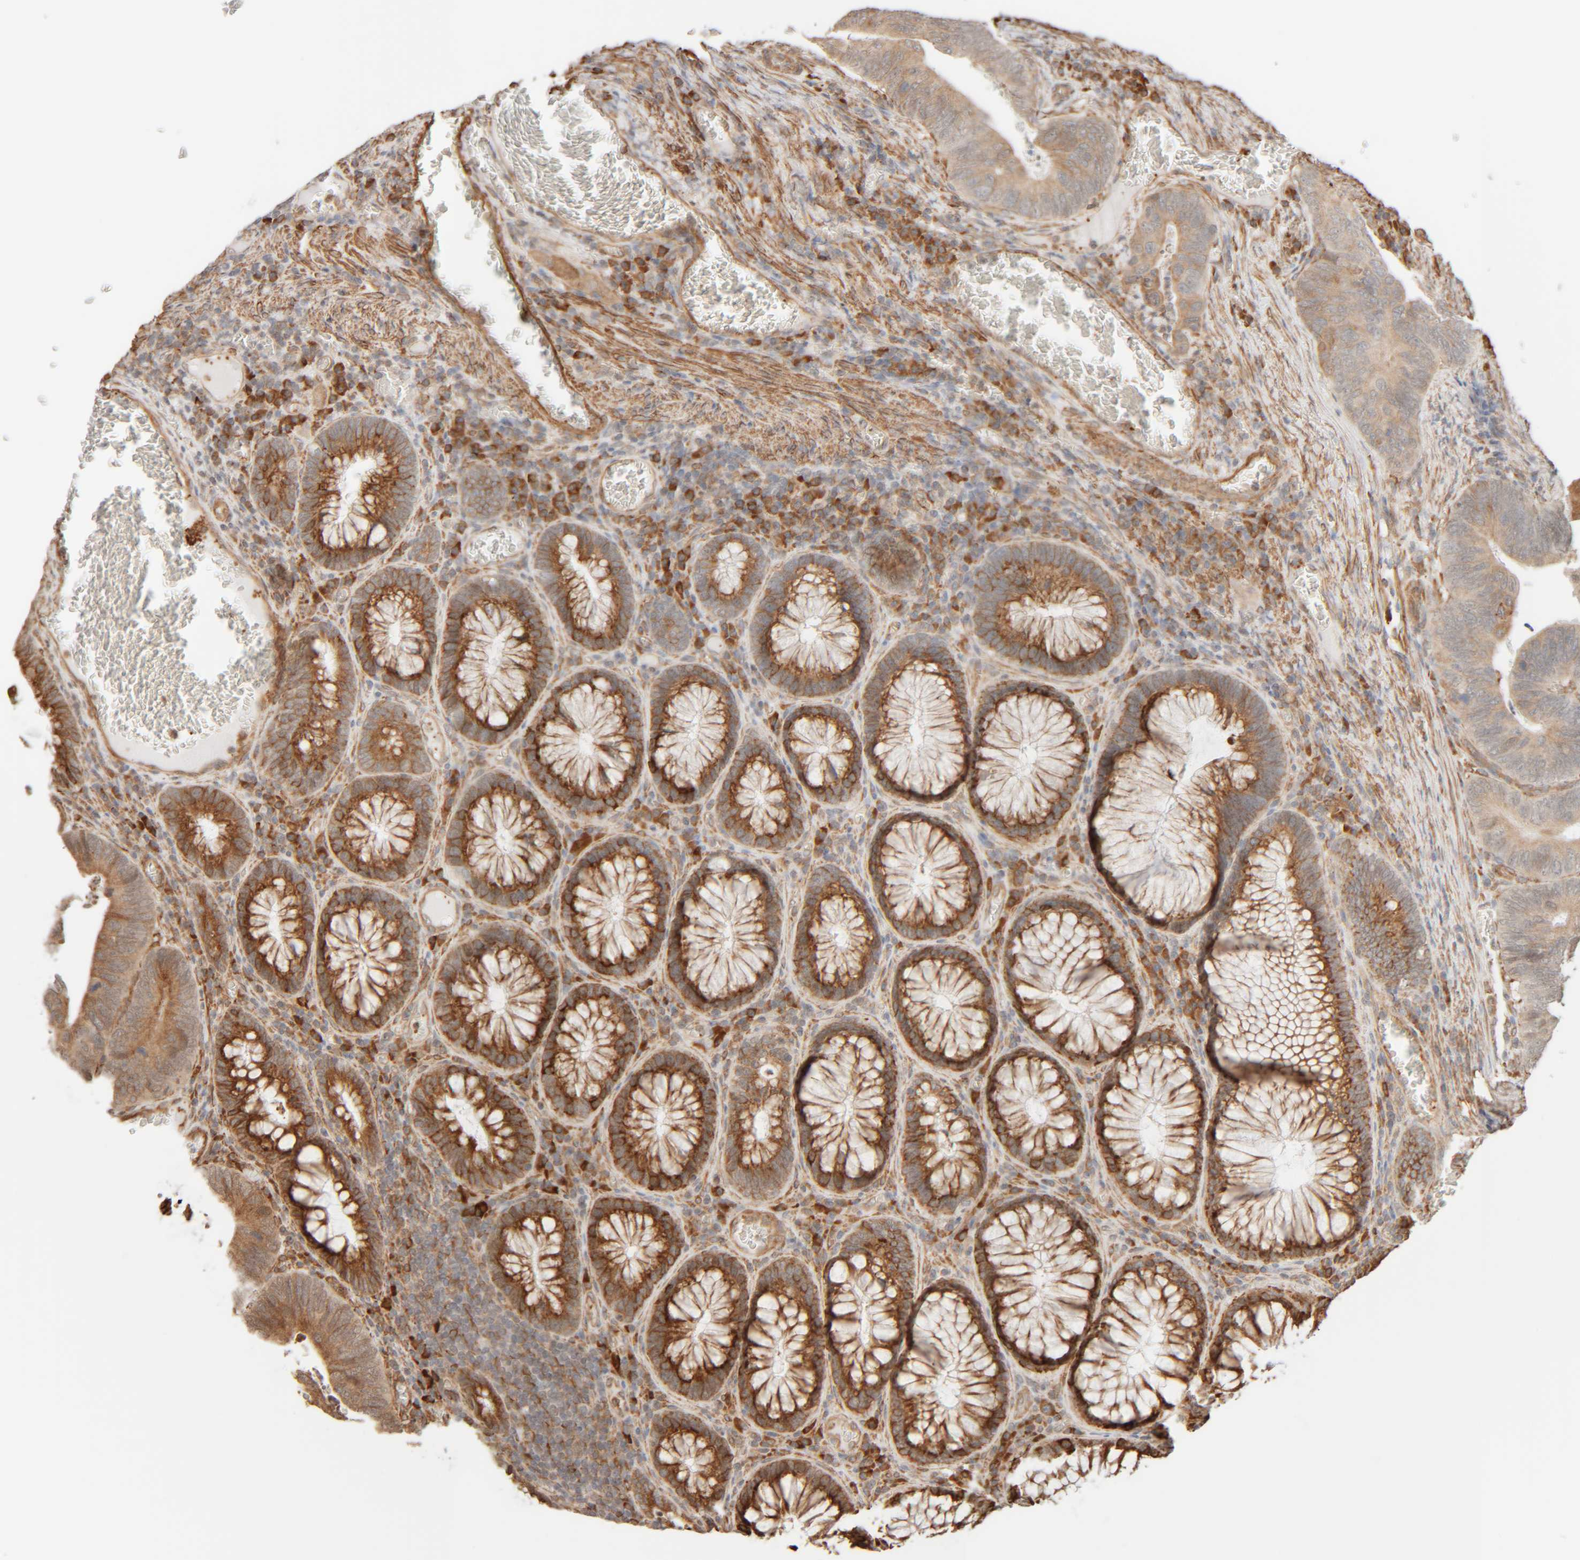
{"staining": {"intensity": "moderate", "quantity": ">75%", "location": "cytoplasmic/membranous"}, "tissue": "colorectal cancer", "cell_type": "Tumor cells", "image_type": "cancer", "snomed": [{"axis": "morphology", "description": "Inflammation, NOS"}, {"axis": "morphology", "description": "Adenocarcinoma, NOS"}, {"axis": "topography", "description": "Colon"}], "caption": "Immunohistochemistry (DAB) staining of human colorectal cancer displays moderate cytoplasmic/membranous protein expression in approximately >75% of tumor cells.", "gene": "INTS1", "patient": {"sex": "male", "age": 72}}